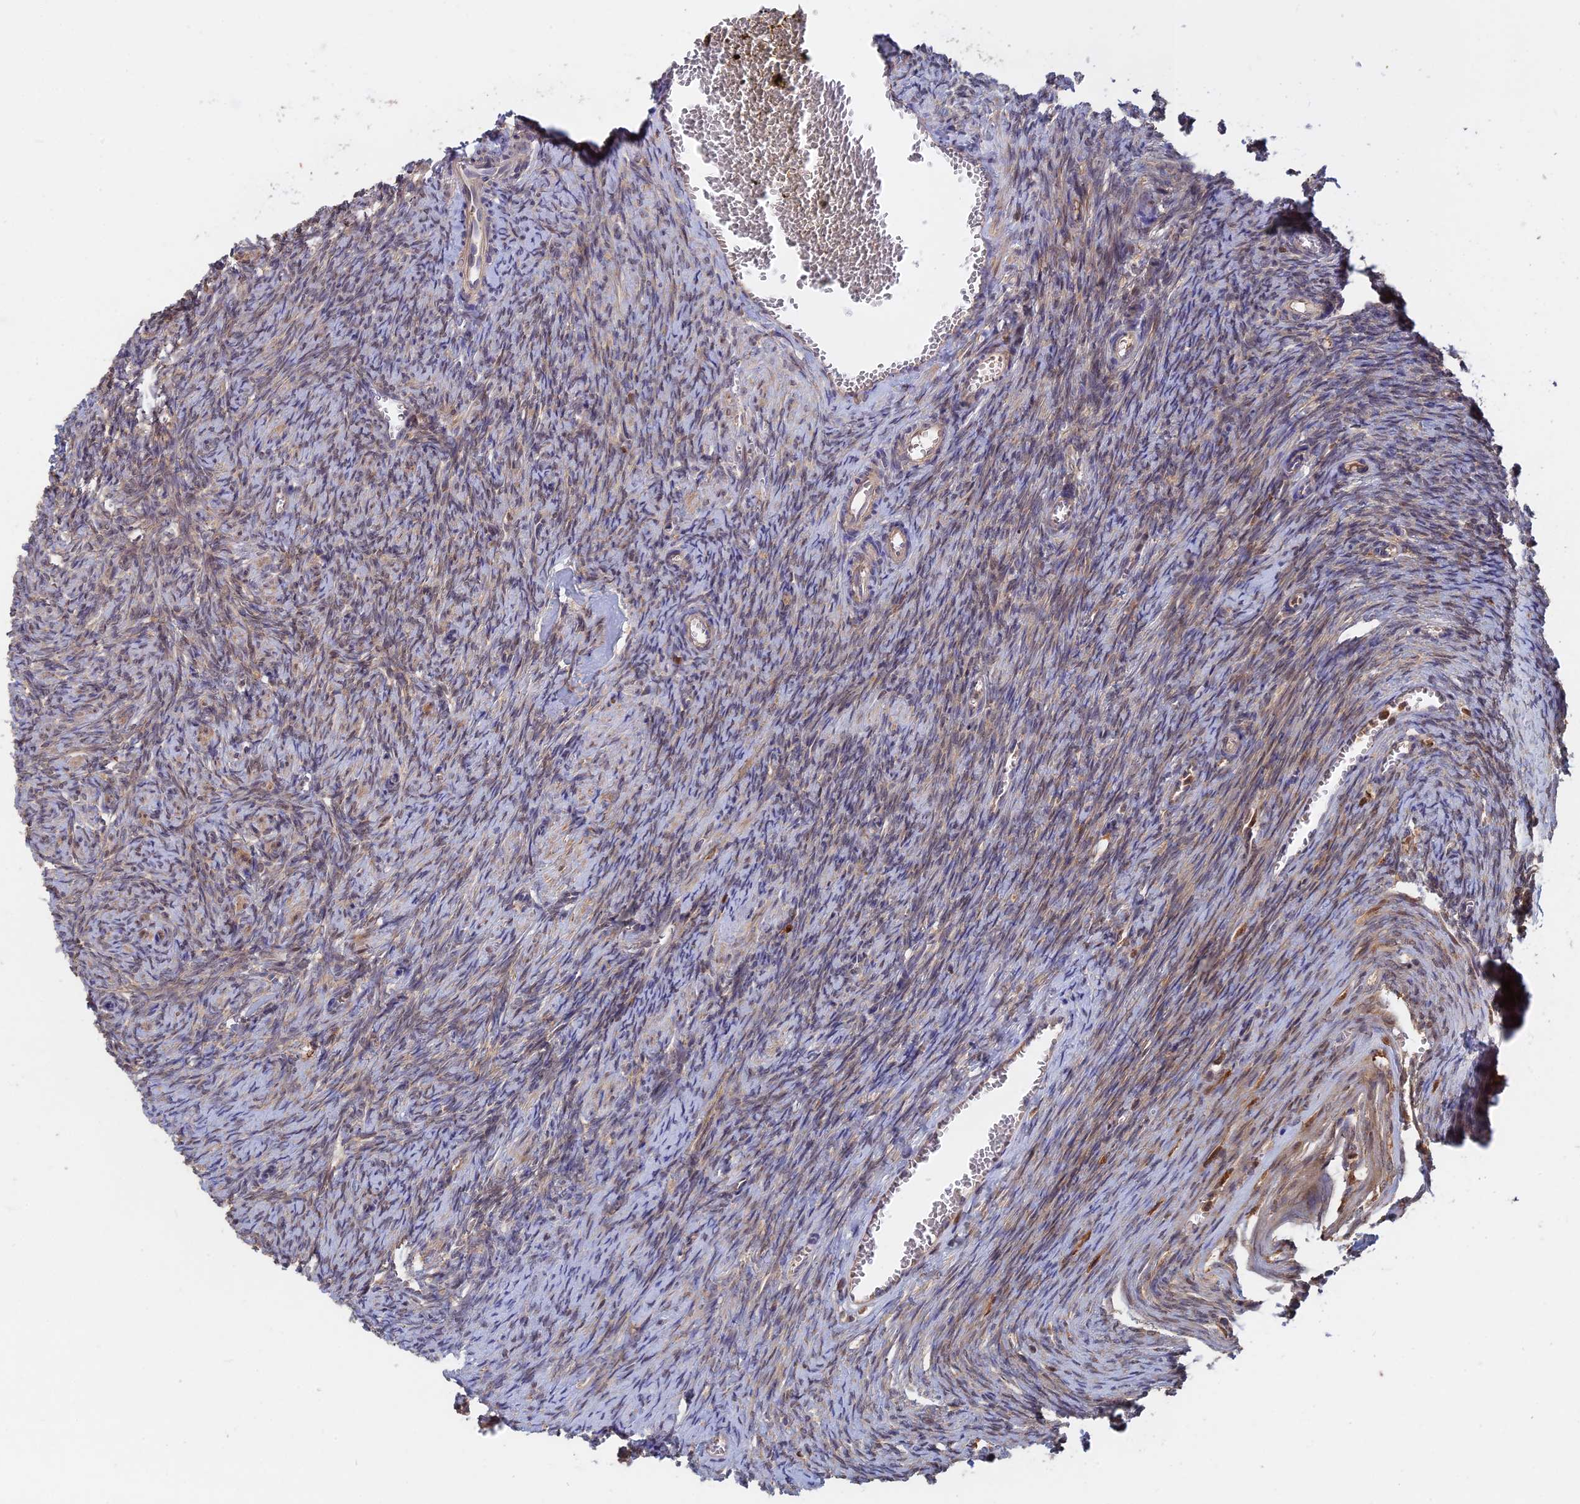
{"staining": {"intensity": "moderate", "quantity": ">75%", "location": "cytoplasmic/membranous"}, "tissue": "ovary", "cell_type": "Follicle cells", "image_type": "normal", "snomed": [{"axis": "morphology", "description": "Normal tissue, NOS"}, {"axis": "topography", "description": "Ovary"}], "caption": "This image exhibits immunohistochemistry staining of unremarkable human ovary, with medium moderate cytoplasmic/membranous expression in approximately >75% of follicle cells.", "gene": "BLVRA", "patient": {"sex": "female", "age": 44}}